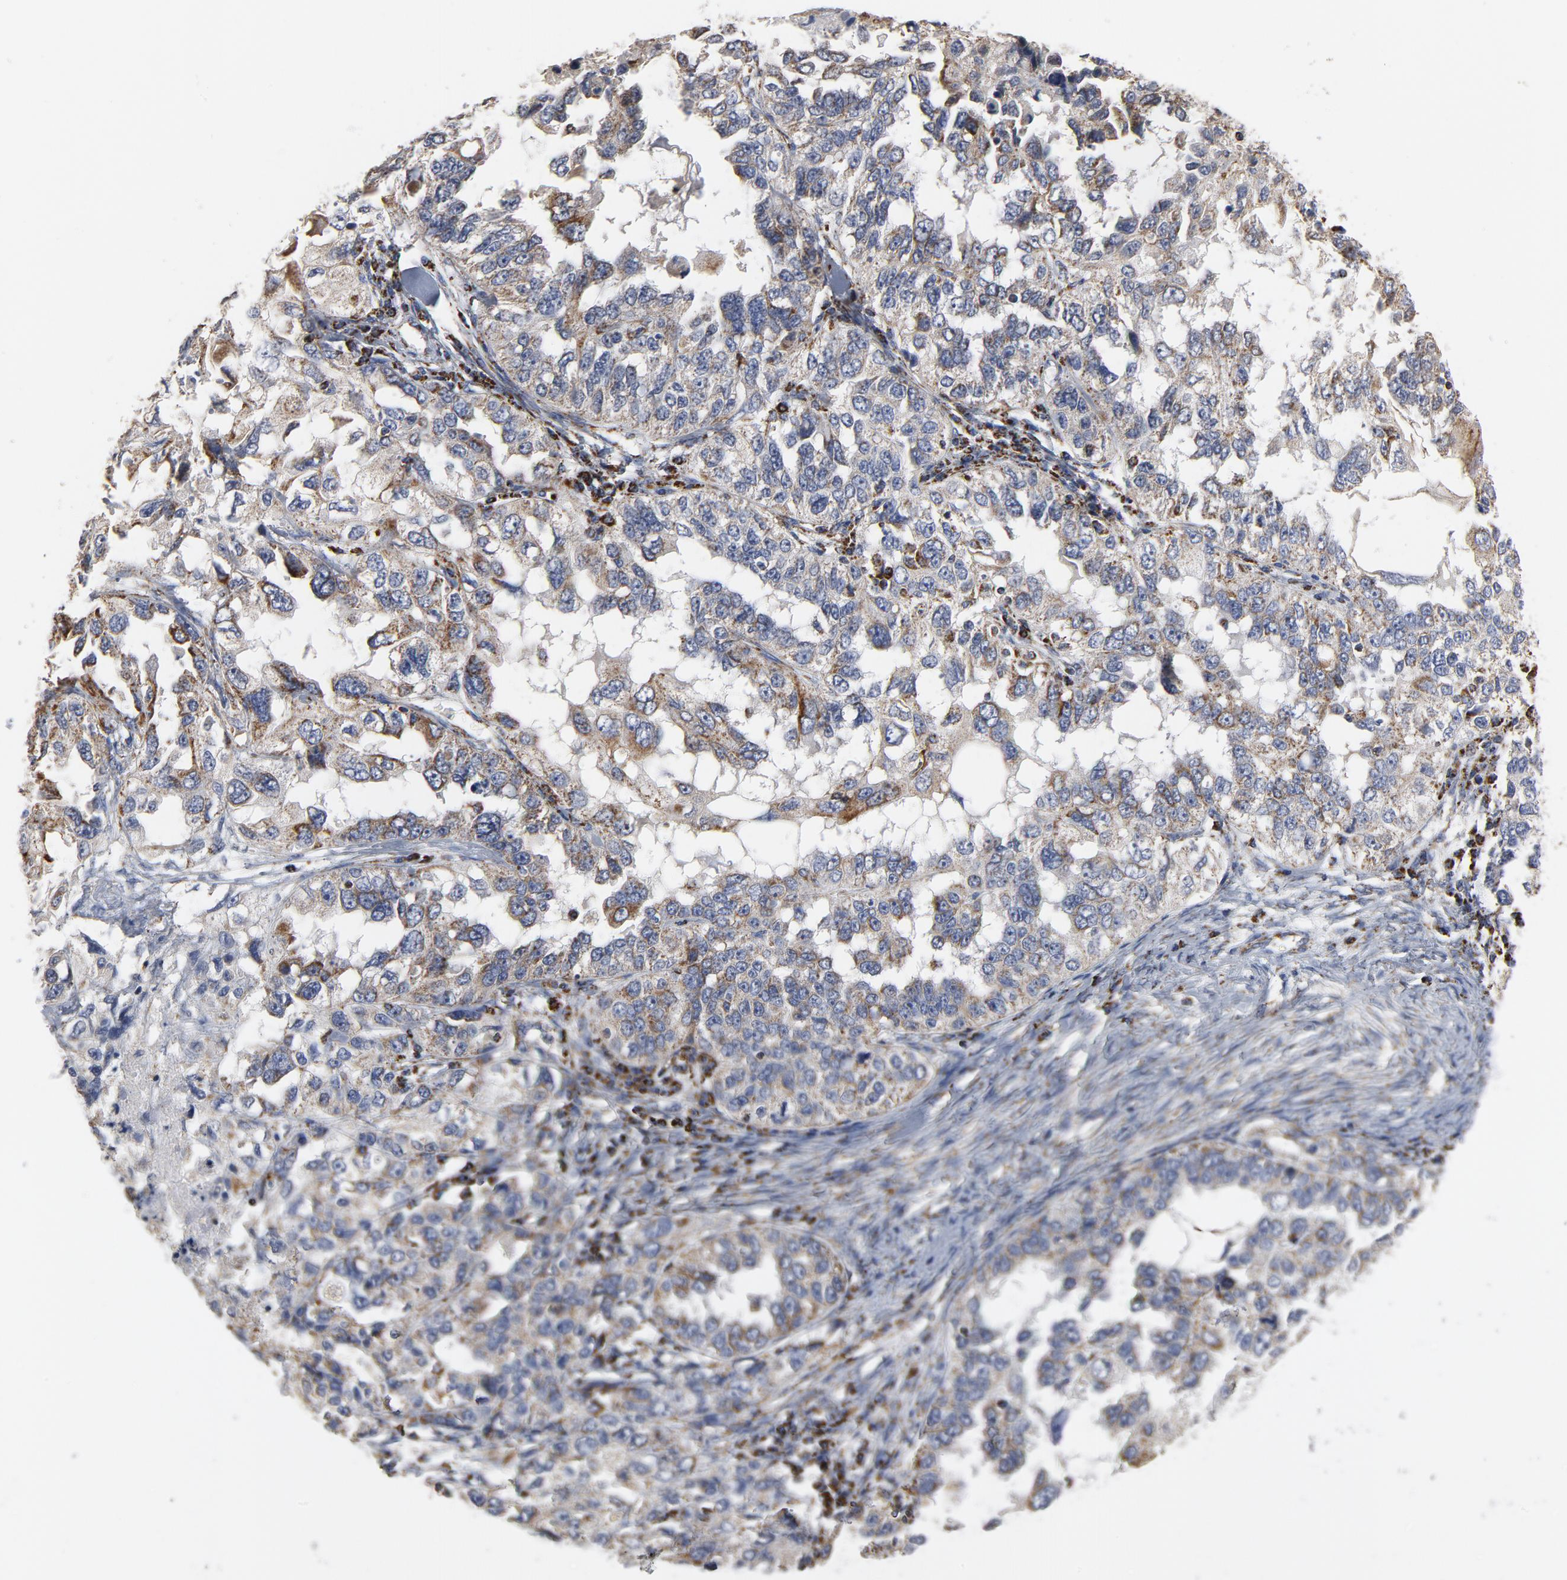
{"staining": {"intensity": "weak", "quantity": "25%-75%", "location": "cytoplasmic/membranous"}, "tissue": "ovarian cancer", "cell_type": "Tumor cells", "image_type": "cancer", "snomed": [{"axis": "morphology", "description": "Cystadenocarcinoma, serous, NOS"}, {"axis": "topography", "description": "Ovary"}], "caption": "The image reveals immunohistochemical staining of serous cystadenocarcinoma (ovarian). There is weak cytoplasmic/membranous positivity is present in about 25%-75% of tumor cells.", "gene": "NDUFV2", "patient": {"sex": "female", "age": 82}}